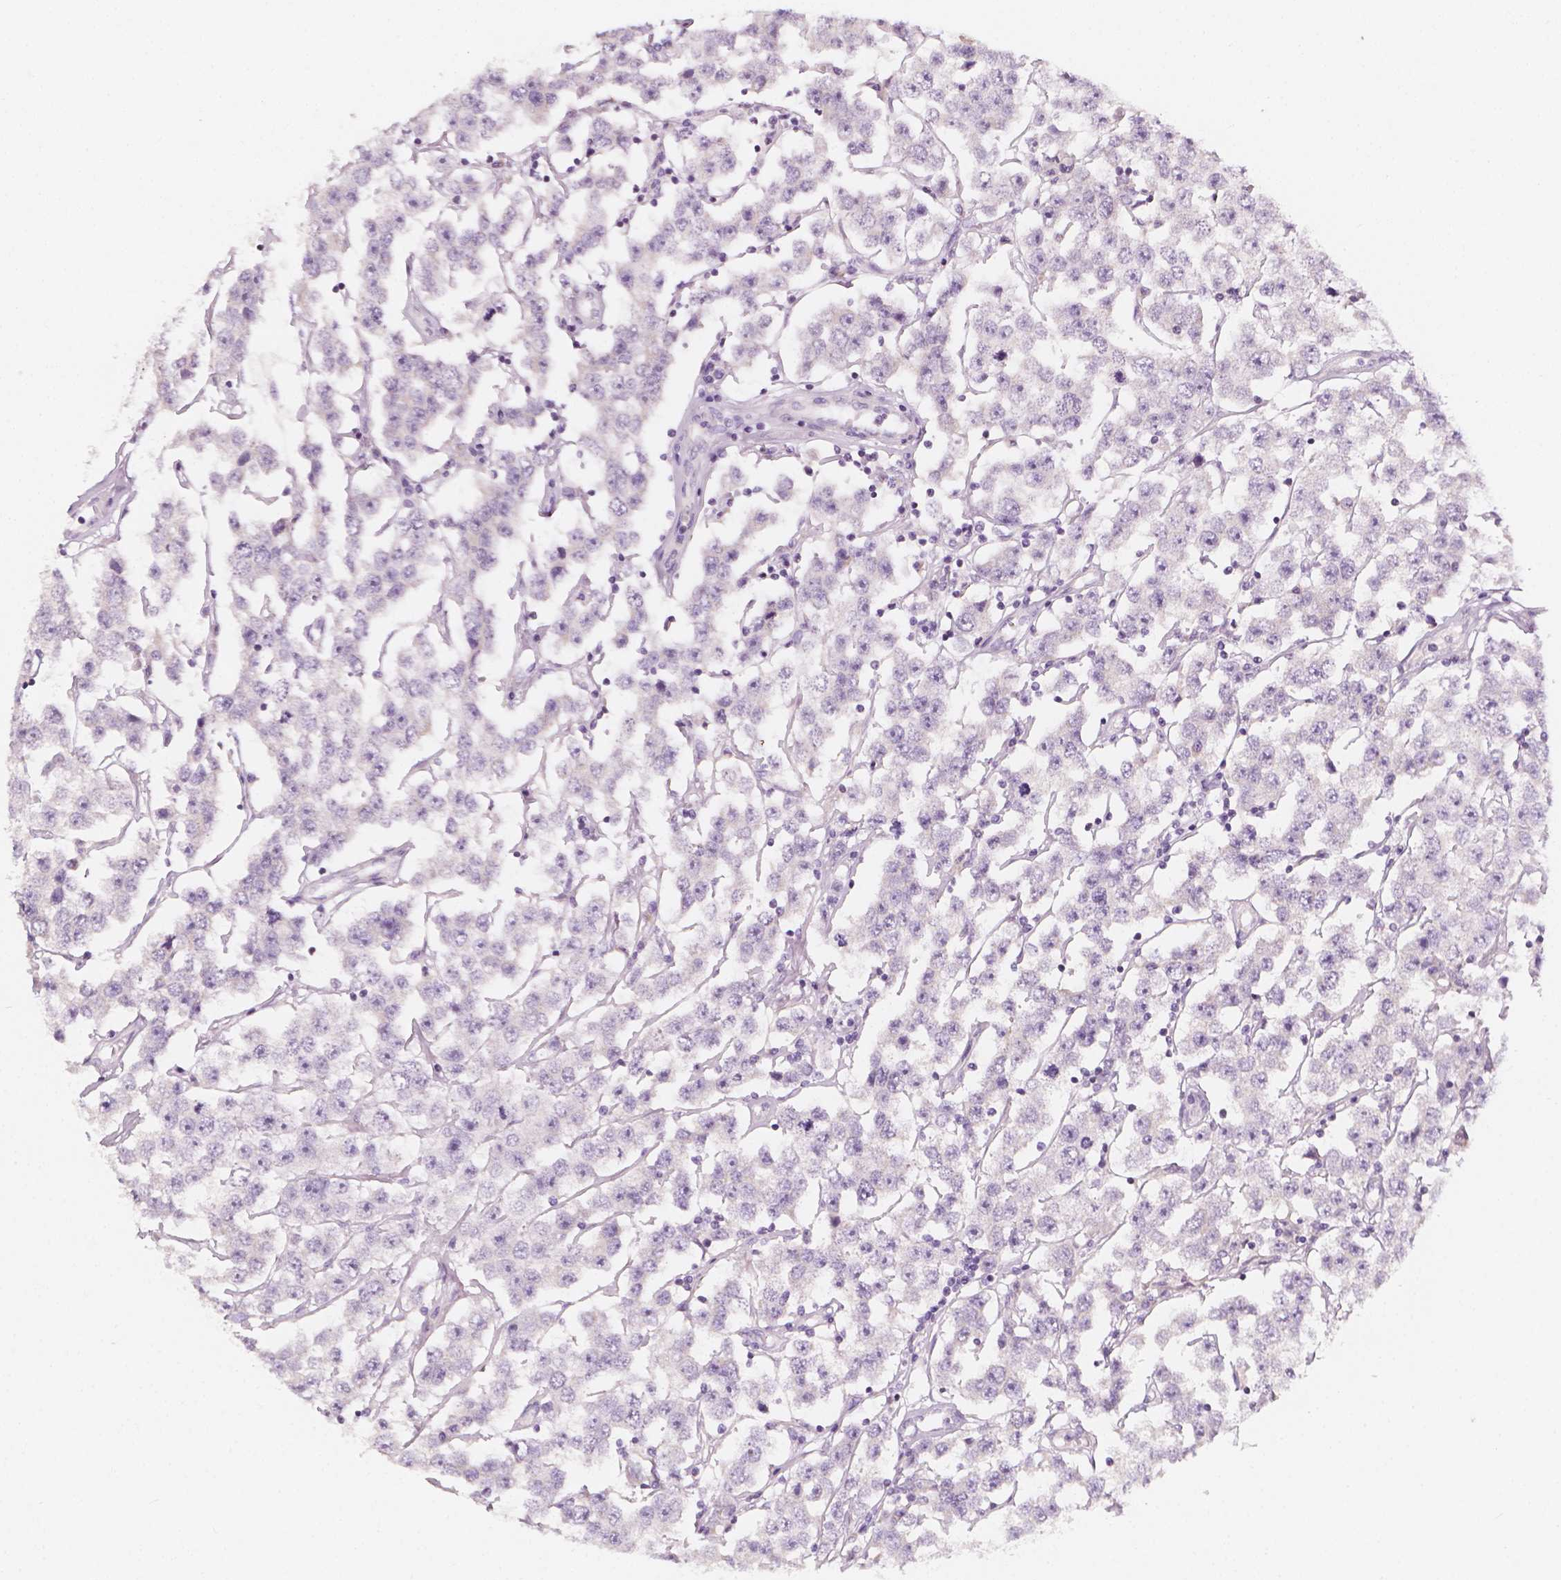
{"staining": {"intensity": "negative", "quantity": "none", "location": "none"}, "tissue": "testis cancer", "cell_type": "Tumor cells", "image_type": "cancer", "snomed": [{"axis": "morphology", "description": "Seminoma, NOS"}, {"axis": "topography", "description": "Testis"}], "caption": "IHC of human testis cancer exhibits no positivity in tumor cells. The staining was performed using DAB (3,3'-diaminobenzidine) to visualize the protein expression in brown, while the nuclei were stained in blue with hematoxylin (Magnification: 20x).", "gene": "RBFOX1", "patient": {"sex": "male", "age": 52}}